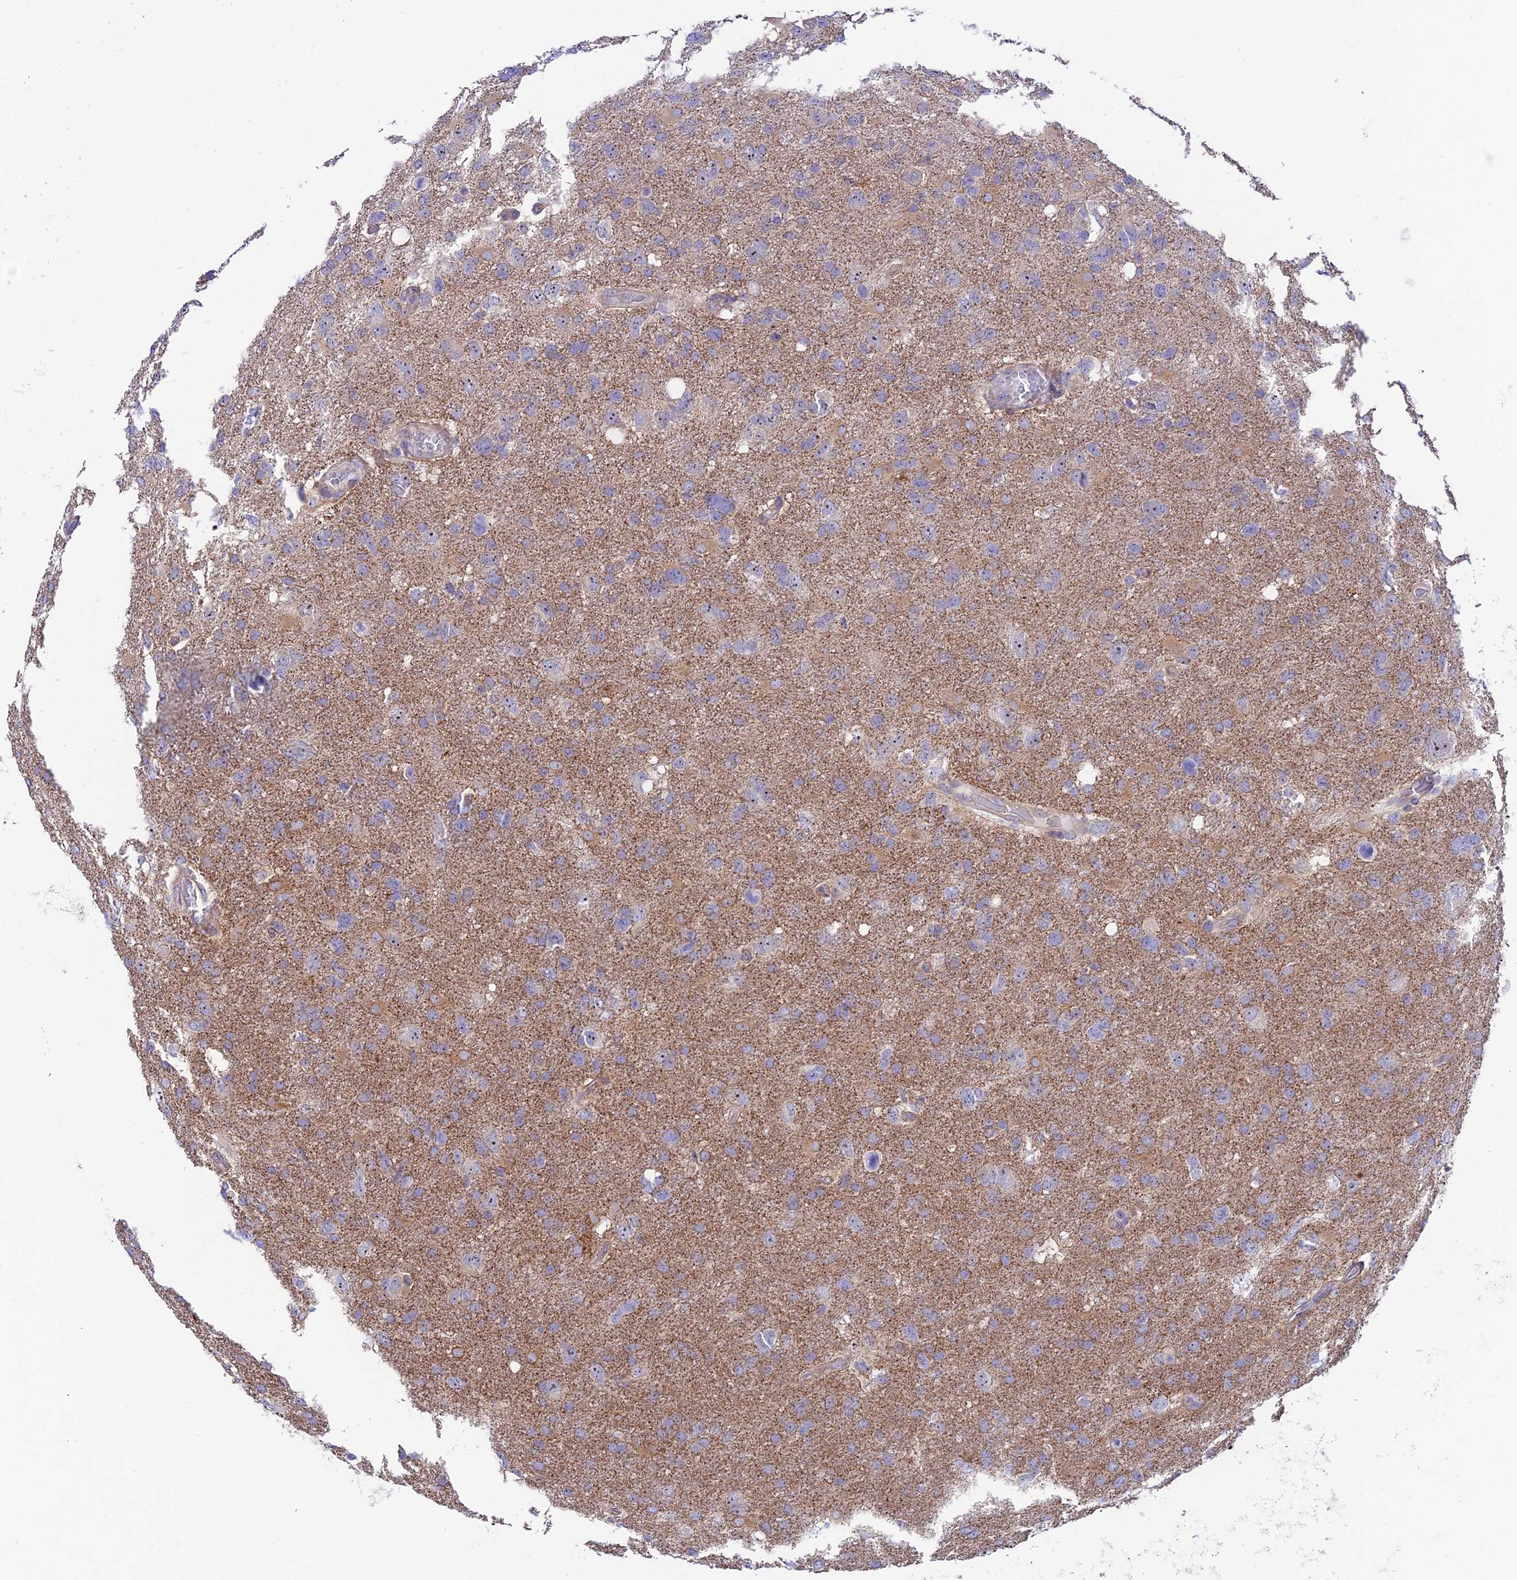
{"staining": {"intensity": "negative", "quantity": "none", "location": "none"}, "tissue": "glioma", "cell_type": "Tumor cells", "image_type": "cancer", "snomed": [{"axis": "morphology", "description": "Glioma, malignant, High grade"}, {"axis": "topography", "description": "Brain"}], "caption": "A histopathology image of human malignant glioma (high-grade) is negative for staining in tumor cells.", "gene": "DUSP29", "patient": {"sex": "male", "age": 61}}